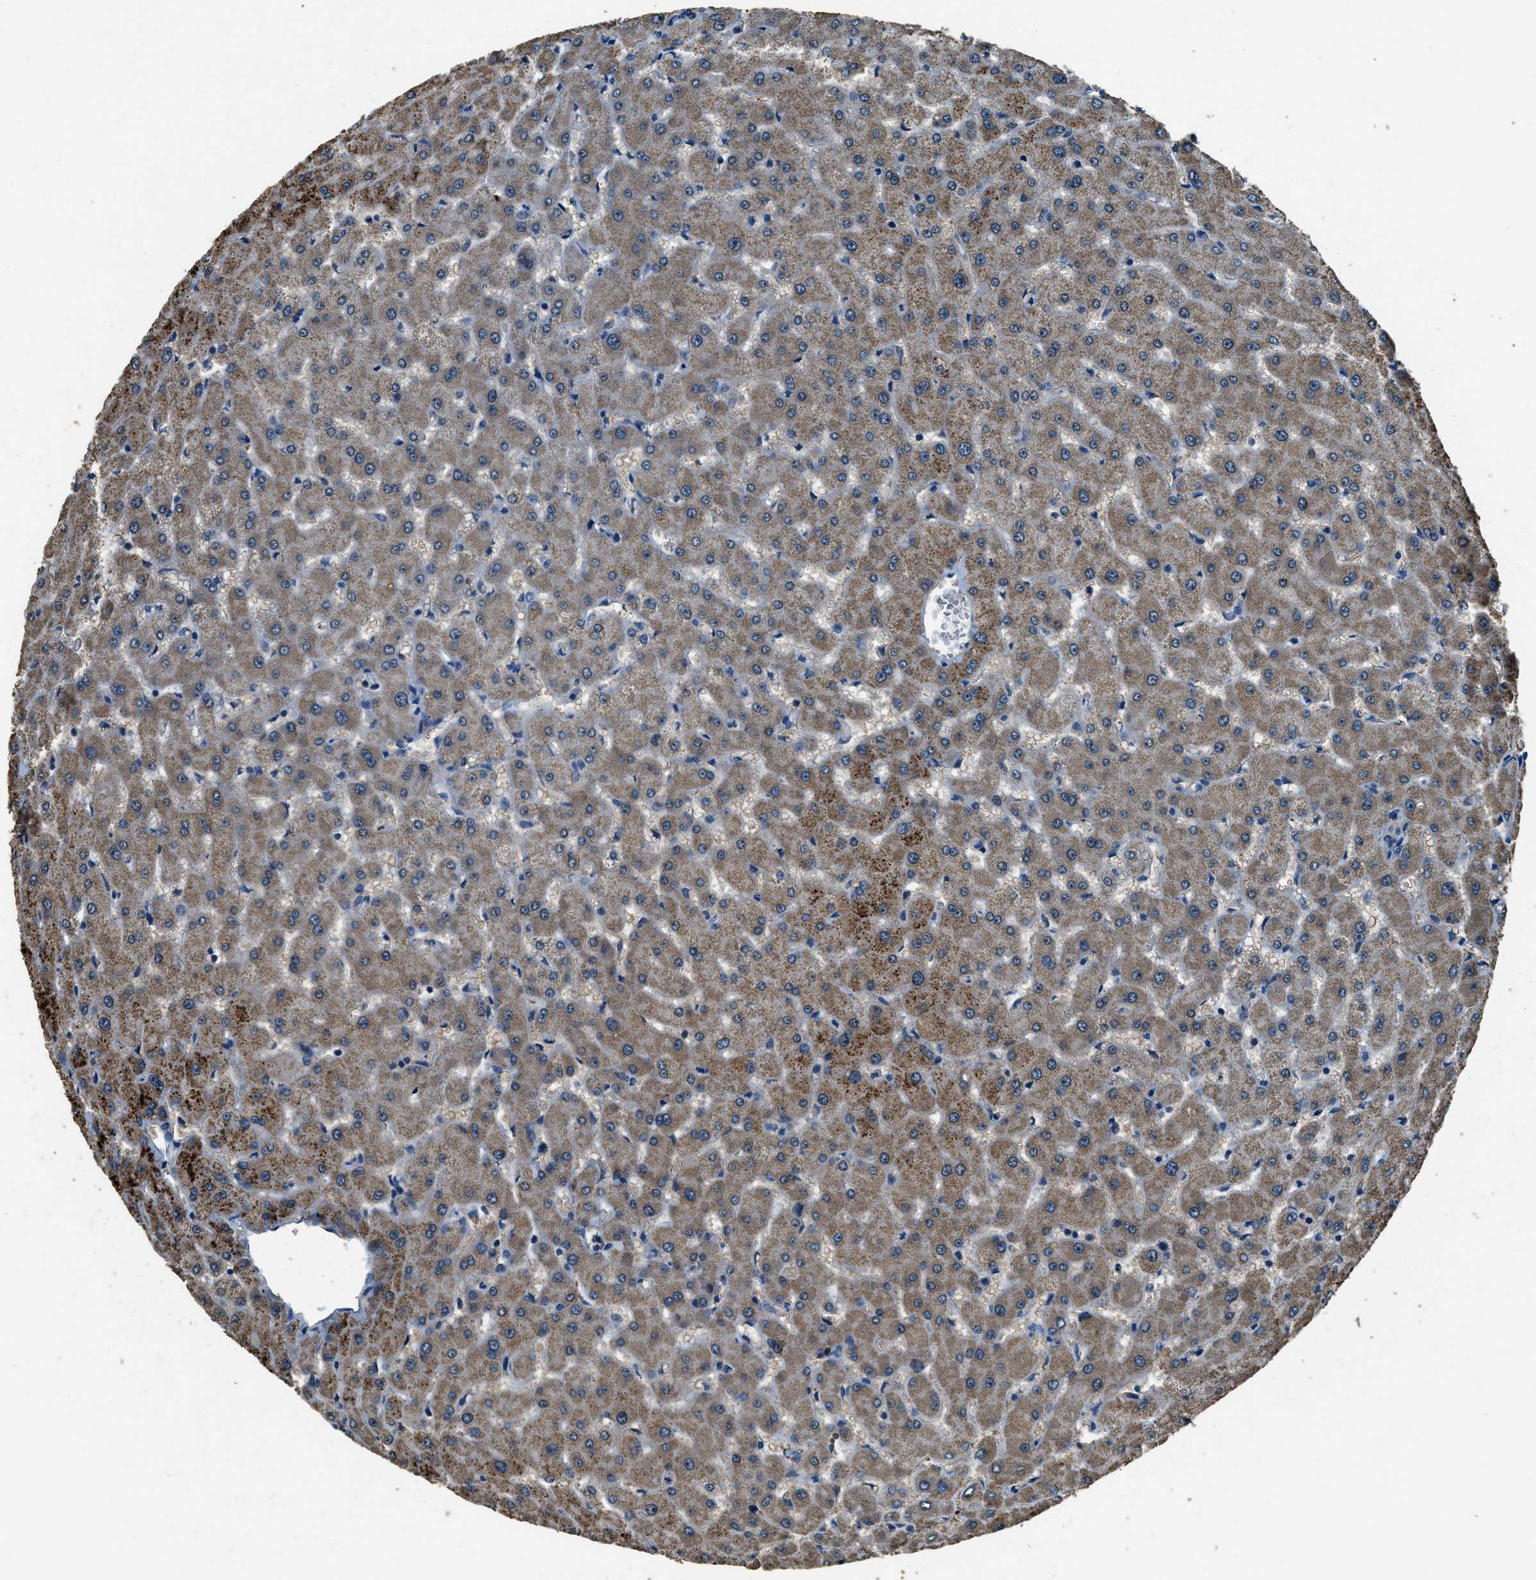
{"staining": {"intensity": "negative", "quantity": "none", "location": "none"}, "tissue": "liver", "cell_type": "Cholangiocytes", "image_type": "normal", "snomed": [{"axis": "morphology", "description": "Normal tissue, NOS"}, {"axis": "topography", "description": "Liver"}], "caption": "Immunohistochemistry (IHC) histopathology image of benign liver stained for a protein (brown), which exhibits no positivity in cholangiocytes.", "gene": "SALL3", "patient": {"sex": "female", "age": 63}}